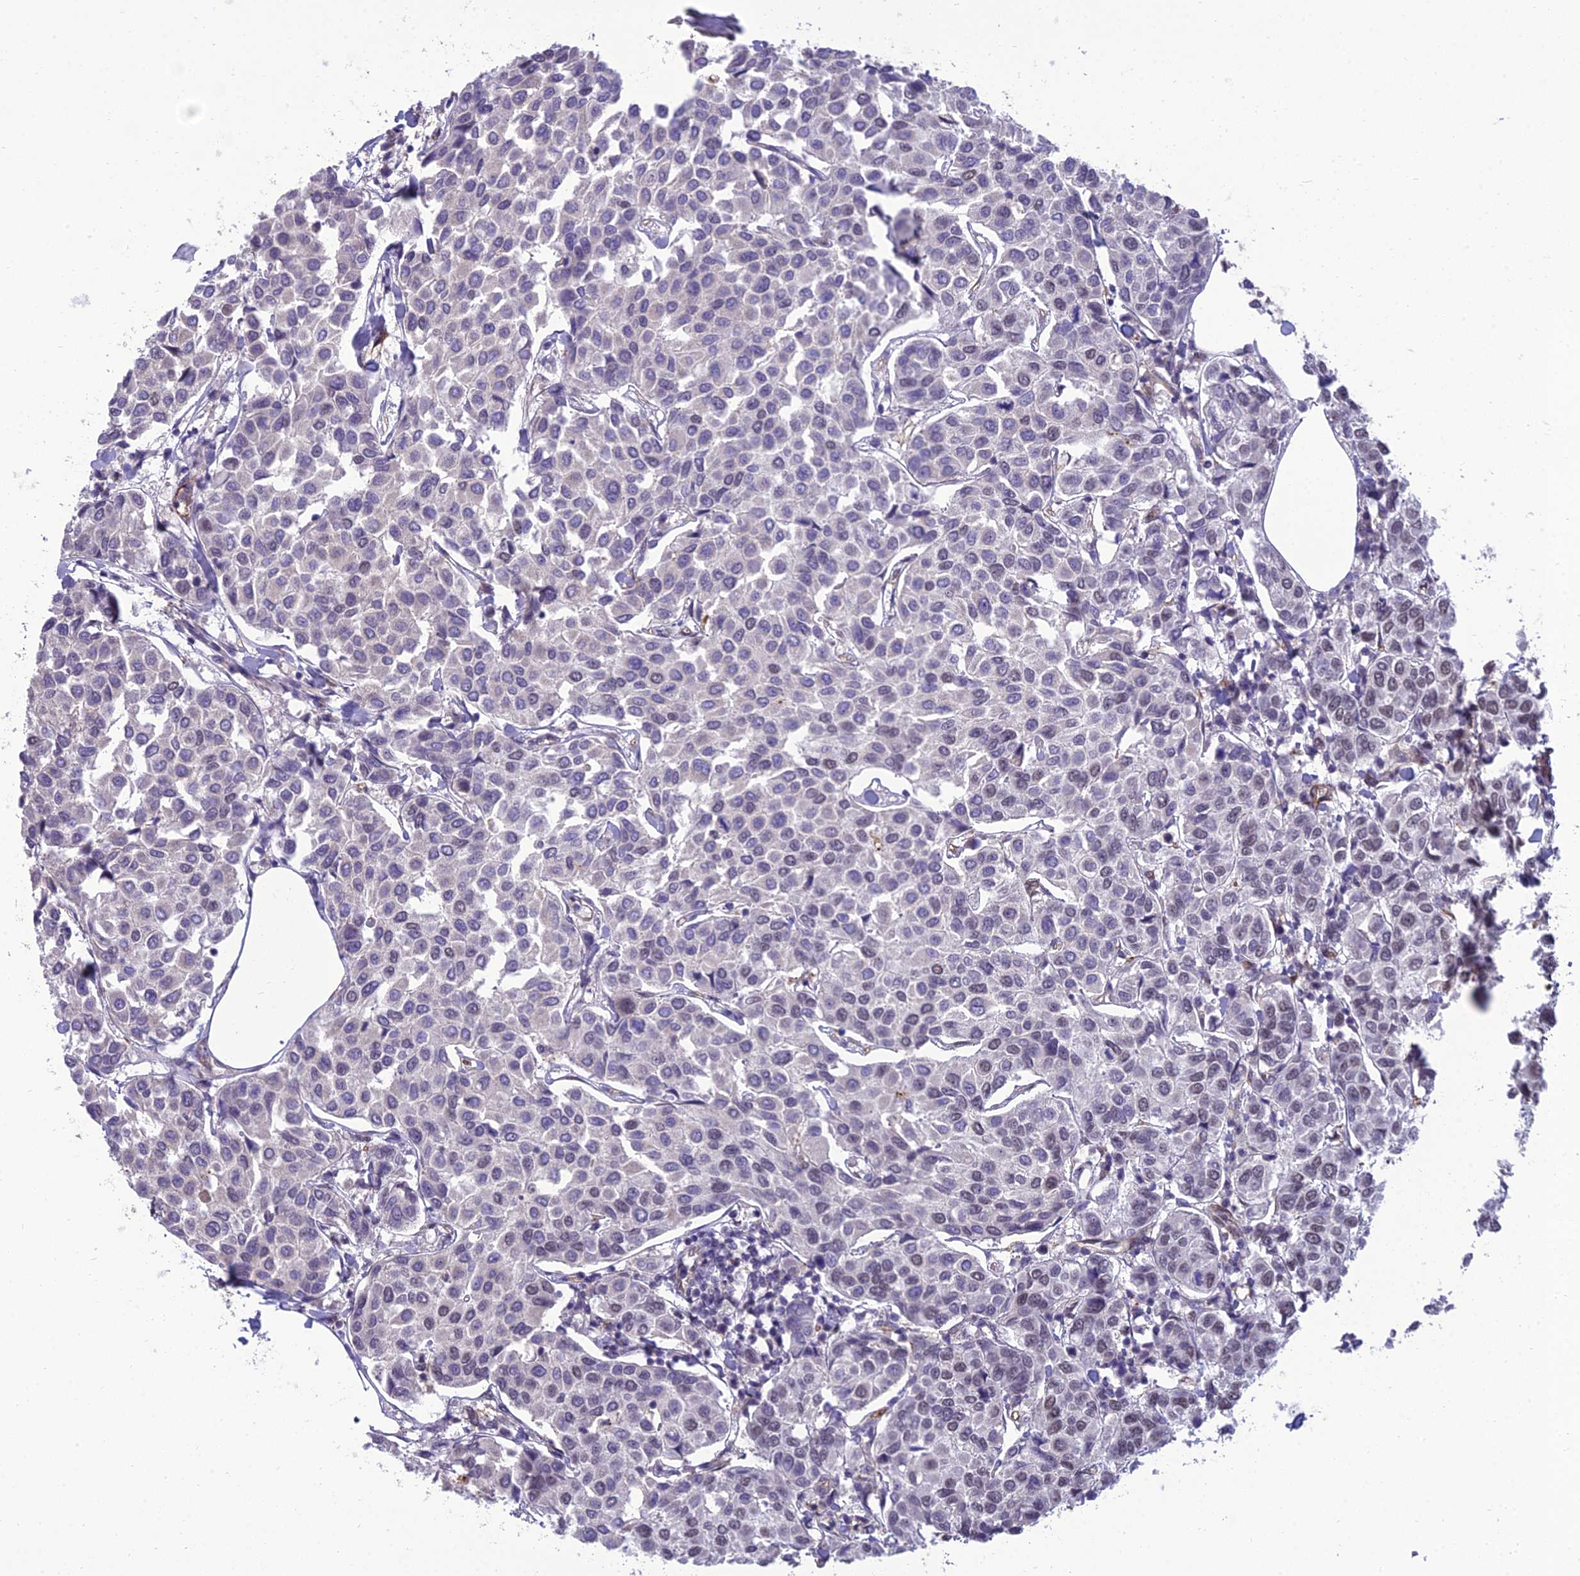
{"staining": {"intensity": "negative", "quantity": "none", "location": "none"}, "tissue": "breast cancer", "cell_type": "Tumor cells", "image_type": "cancer", "snomed": [{"axis": "morphology", "description": "Duct carcinoma"}, {"axis": "topography", "description": "Breast"}], "caption": "Infiltrating ductal carcinoma (breast) stained for a protein using immunohistochemistry (IHC) shows no positivity tumor cells.", "gene": "RANBP3", "patient": {"sex": "female", "age": 55}}